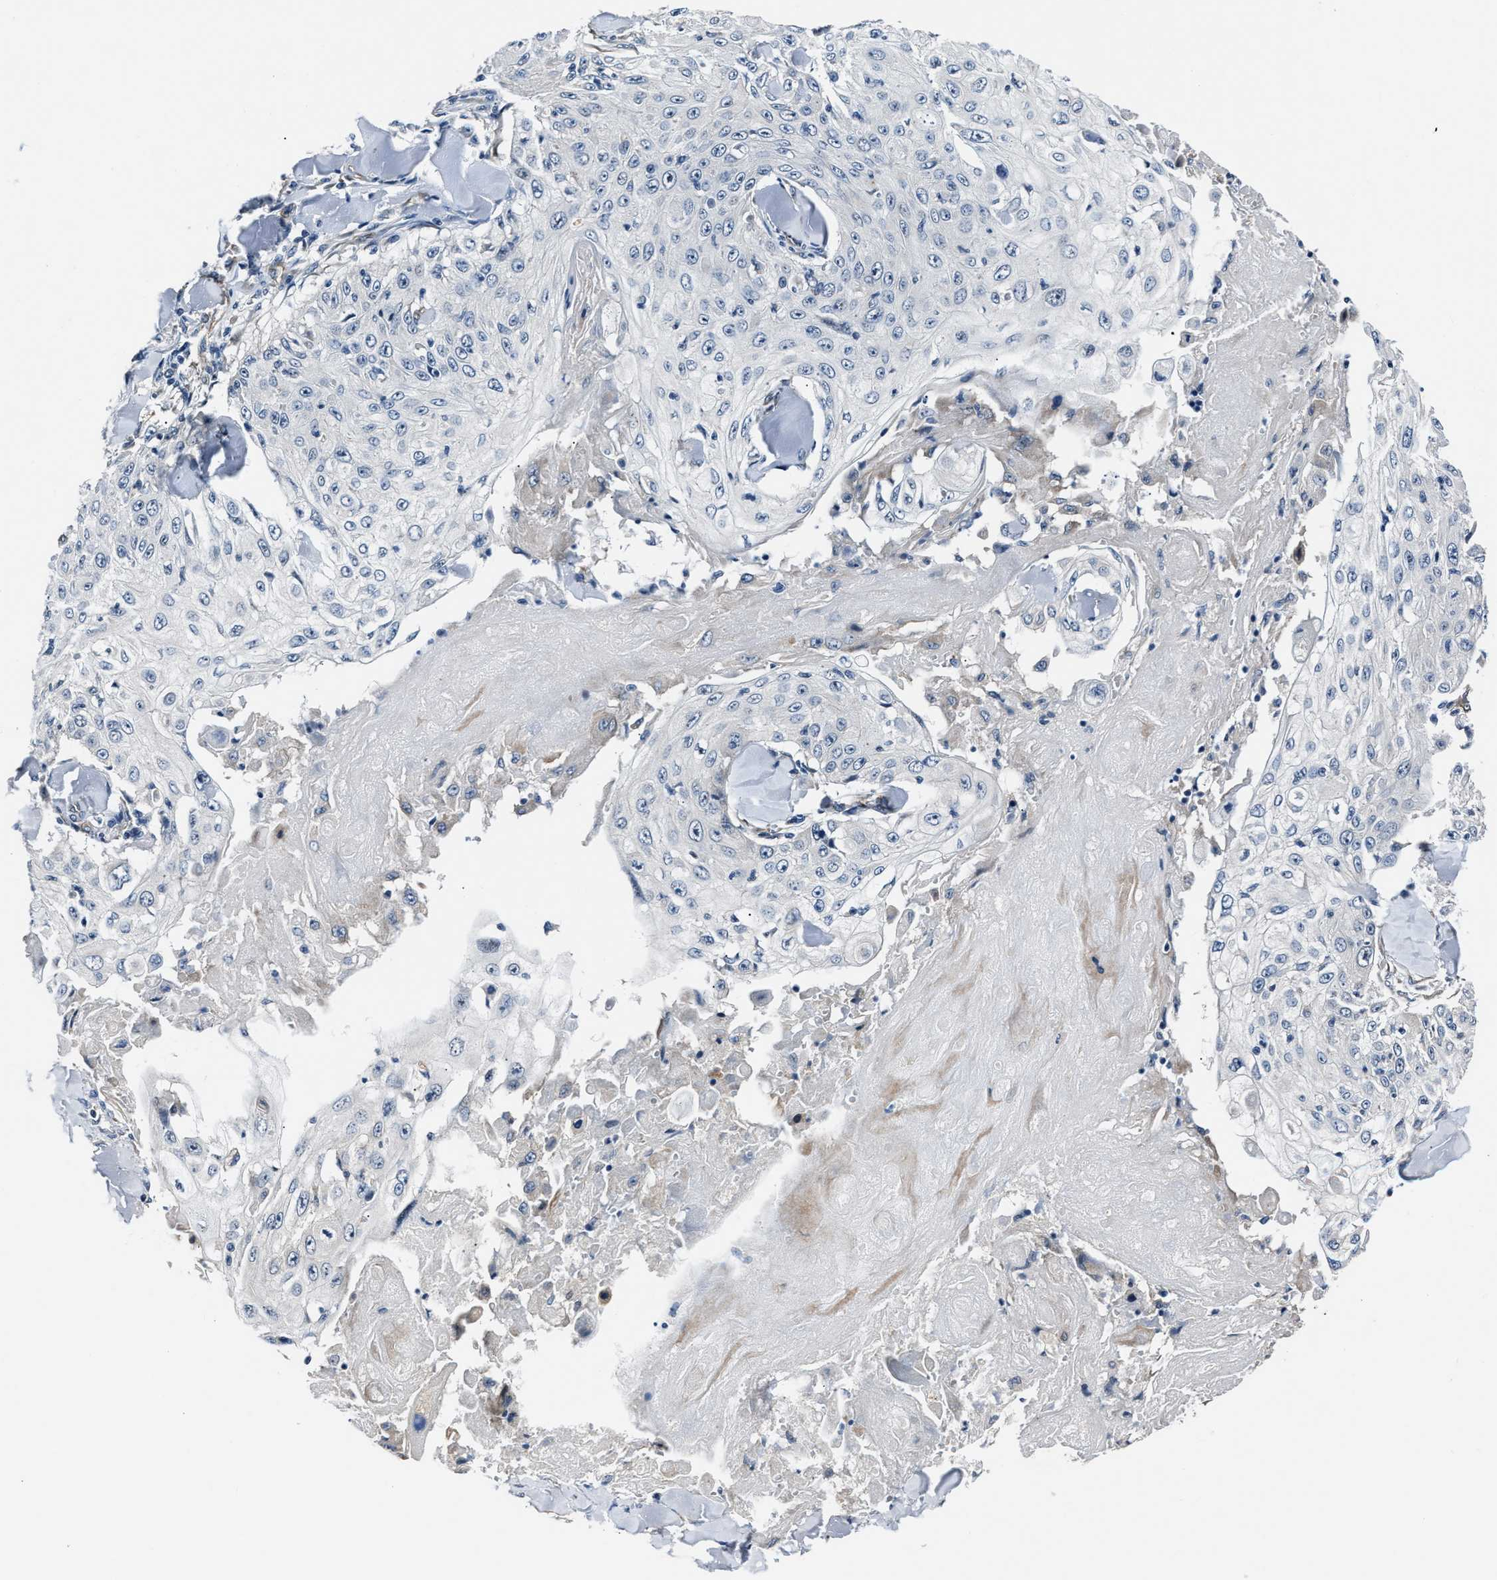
{"staining": {"intensity": "negative", "quantity": "none", "location": "none"}, "tissue": "skin cancer", "cell_type": "Tumor cells", "image_type": "cancer", "snomed": [{"axis": "morphology", "description": "Squamous cell carcinoma, NOS"}, {"axis": "topography", "description": "Skin"}], "caption": "This is an immunohistochemistry micrograph of human squamous cell carcinoma (skin). There is no positivity in tumor cells.", "gene": "MPDZ", "patient": {"sex": "male", "age": 86}}